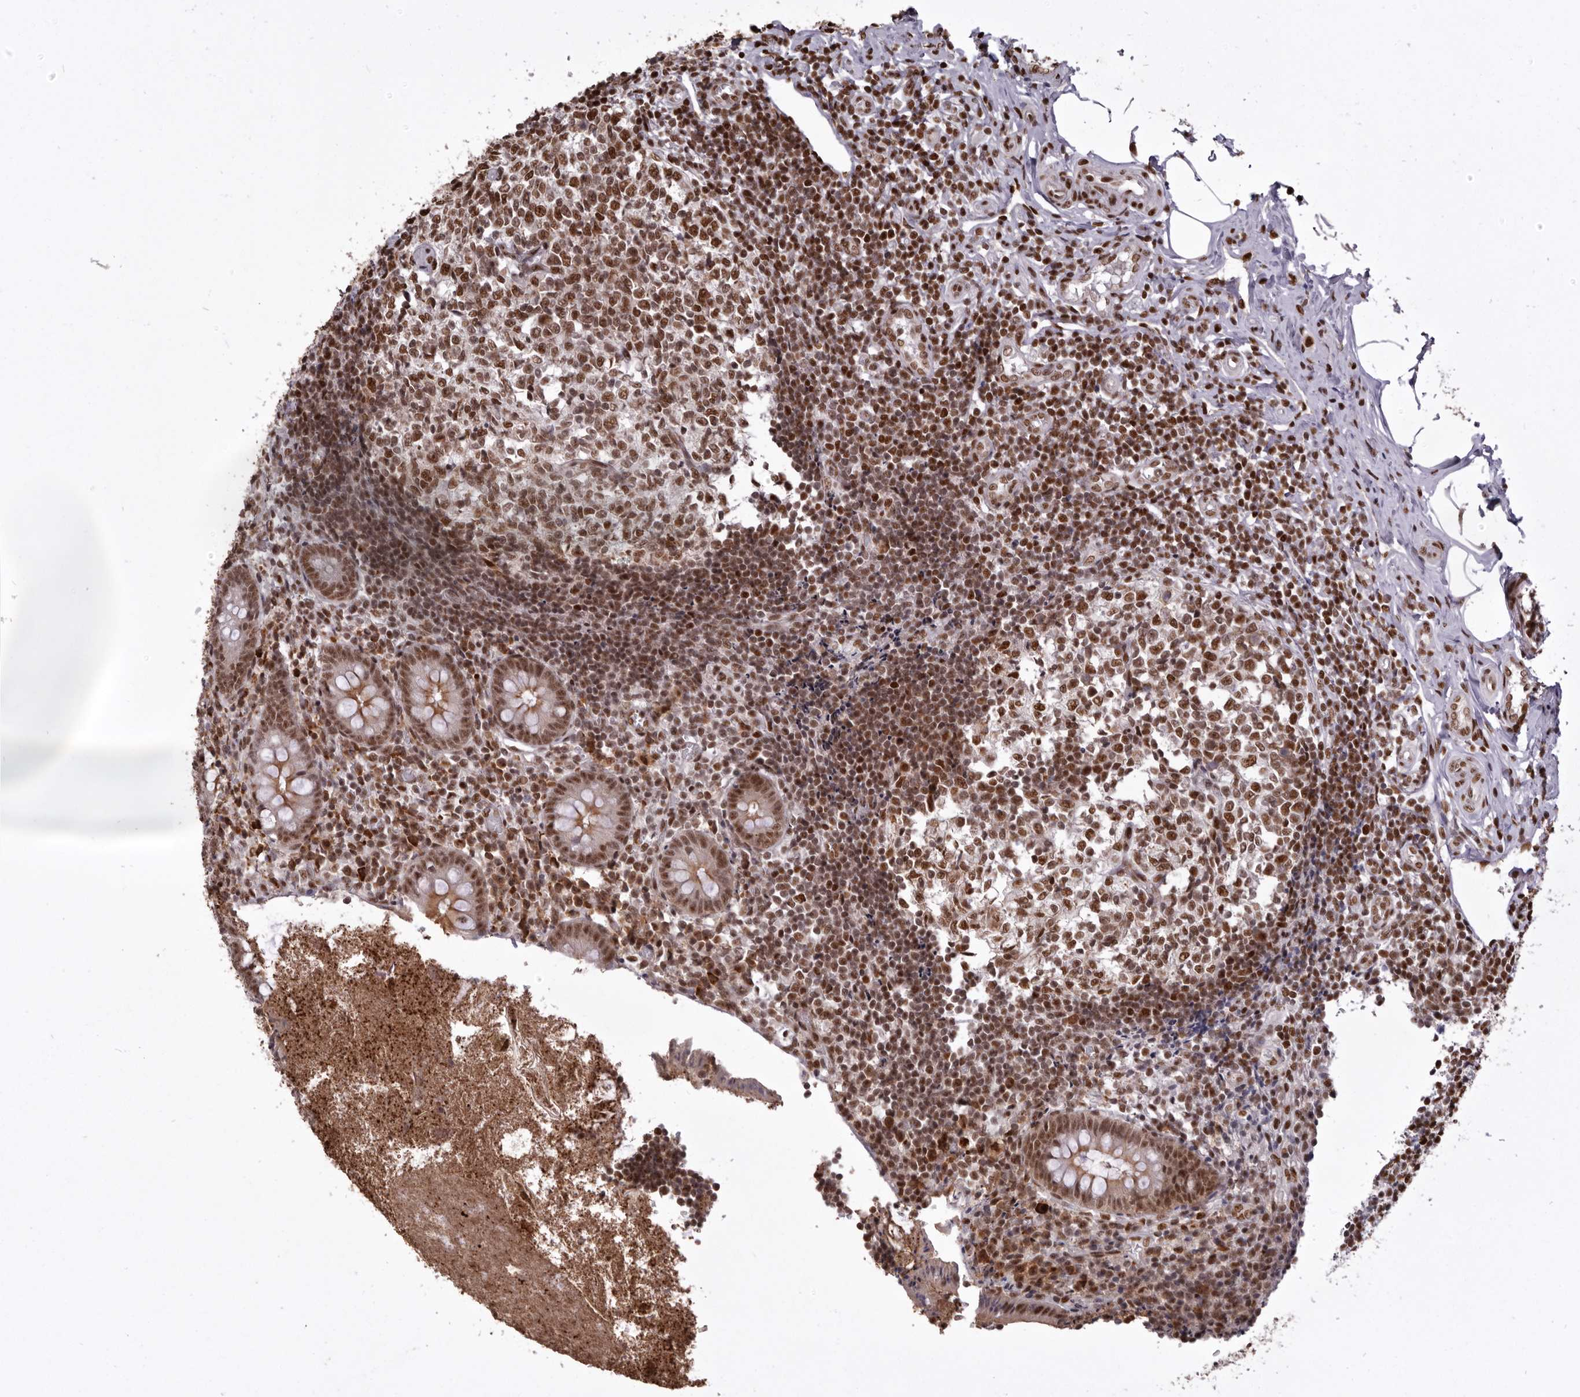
{"staining": {"intensity": "moderate", "quantity": ">75%", "location": "nuclear"}, "tissue": "appendix", "cell_type": "Glandular cells", "image_type": "normal", "snomed": [{"axis": "morphology", "description": "Normal tissue, NOS"}, {"axis": "topography", "description": "Appendix"}], "caption": "High-magnification brightfield microscopy of normal appendix stained with DAB (brown) and counterstained with hematoxylin (blue). glandular cells exhibit moderate nuclear staining is seen in approximately>75% of cells. The staining was performed using DAB, with brown indicating positive protein expression. Nuclei are stained blue with hematoxylin.", "gene": "CHTOP", "patient": {"sex": "female", "age": 17}}